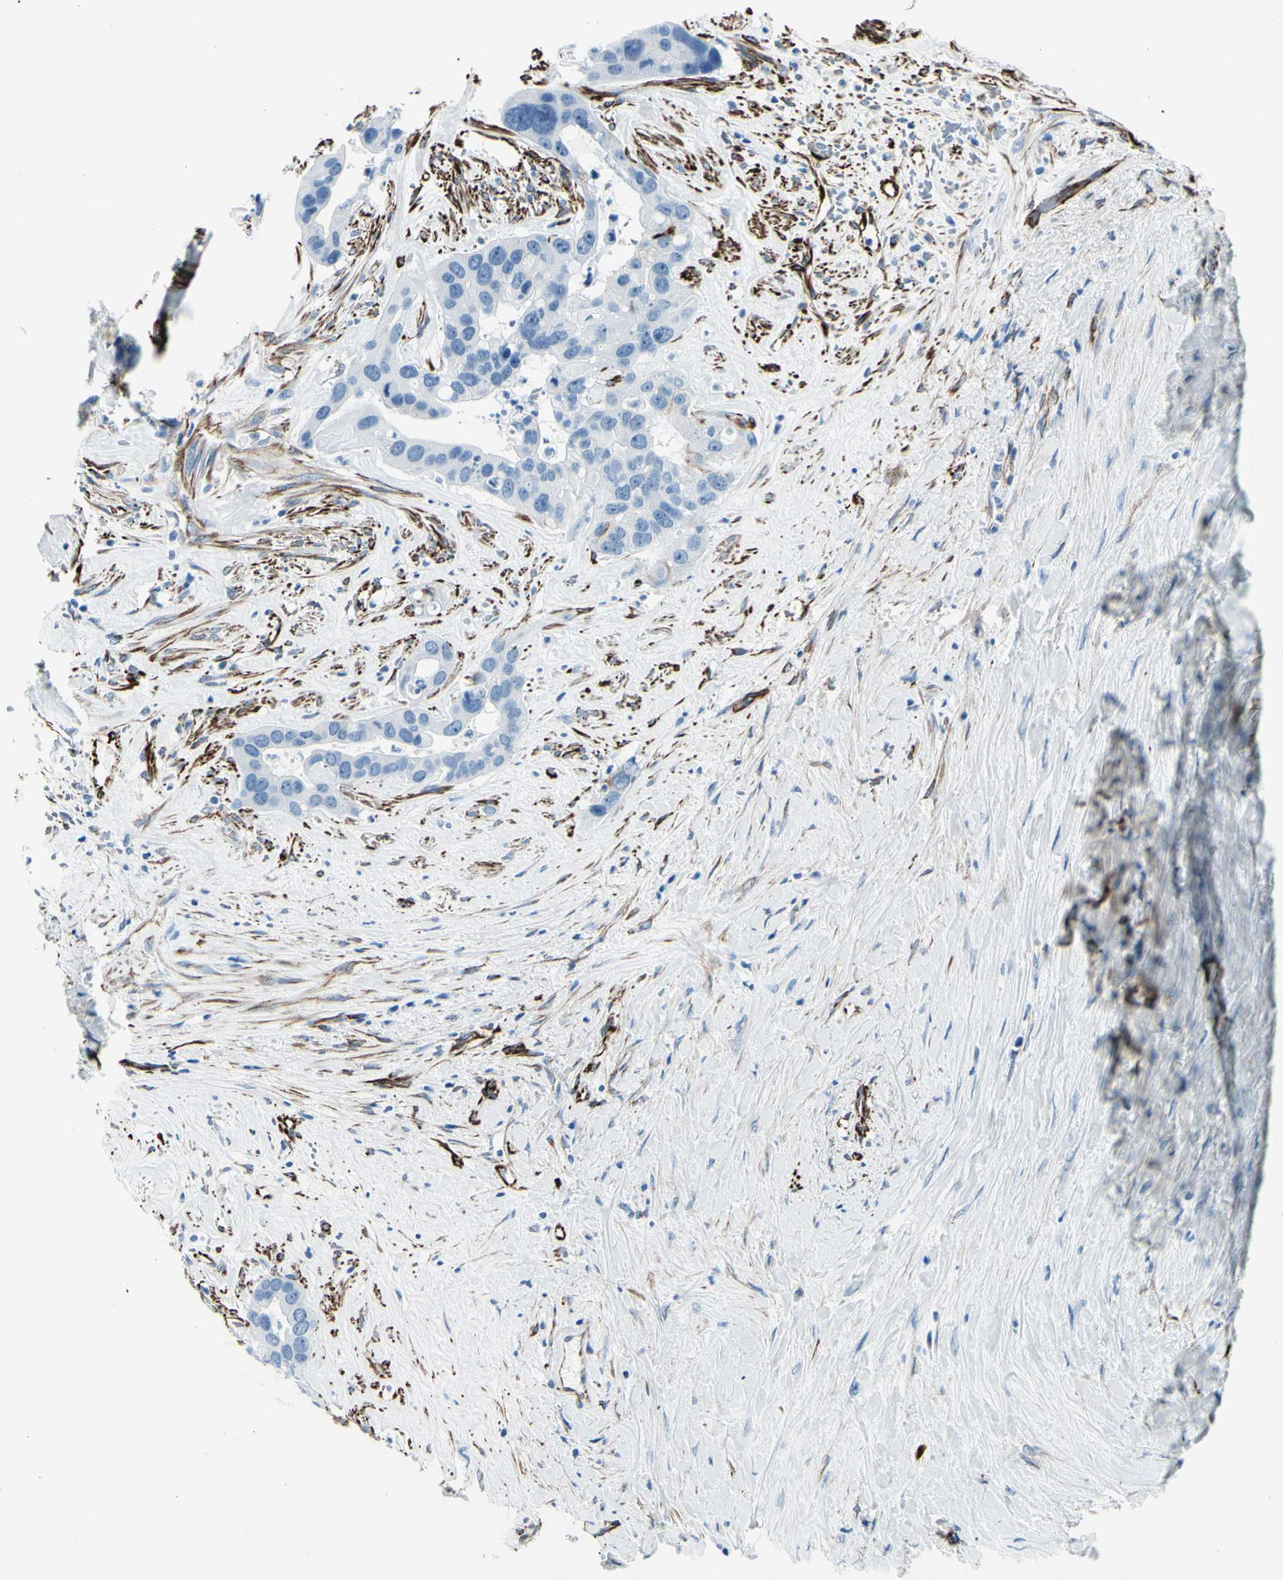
{"staining": {"intensity": "negative", "quantity": "none", "location": "none"}, "tissue": "liver cancer", "cell_type": "Tumor cells", "image_type": "cancer", "snomed": [{"axis": "morphology", "description": "Cholangiocarcinoma"}, {"axis": "topography", "description": "Liver"}], "caption": "Cholangiocarcinoma (liver) stained for a protein using immunohistochemistry (IHC) demonstrates no expression tumor cells.", "gene": "PTH2R", "patient": {"sex": "female", "age": 65}}